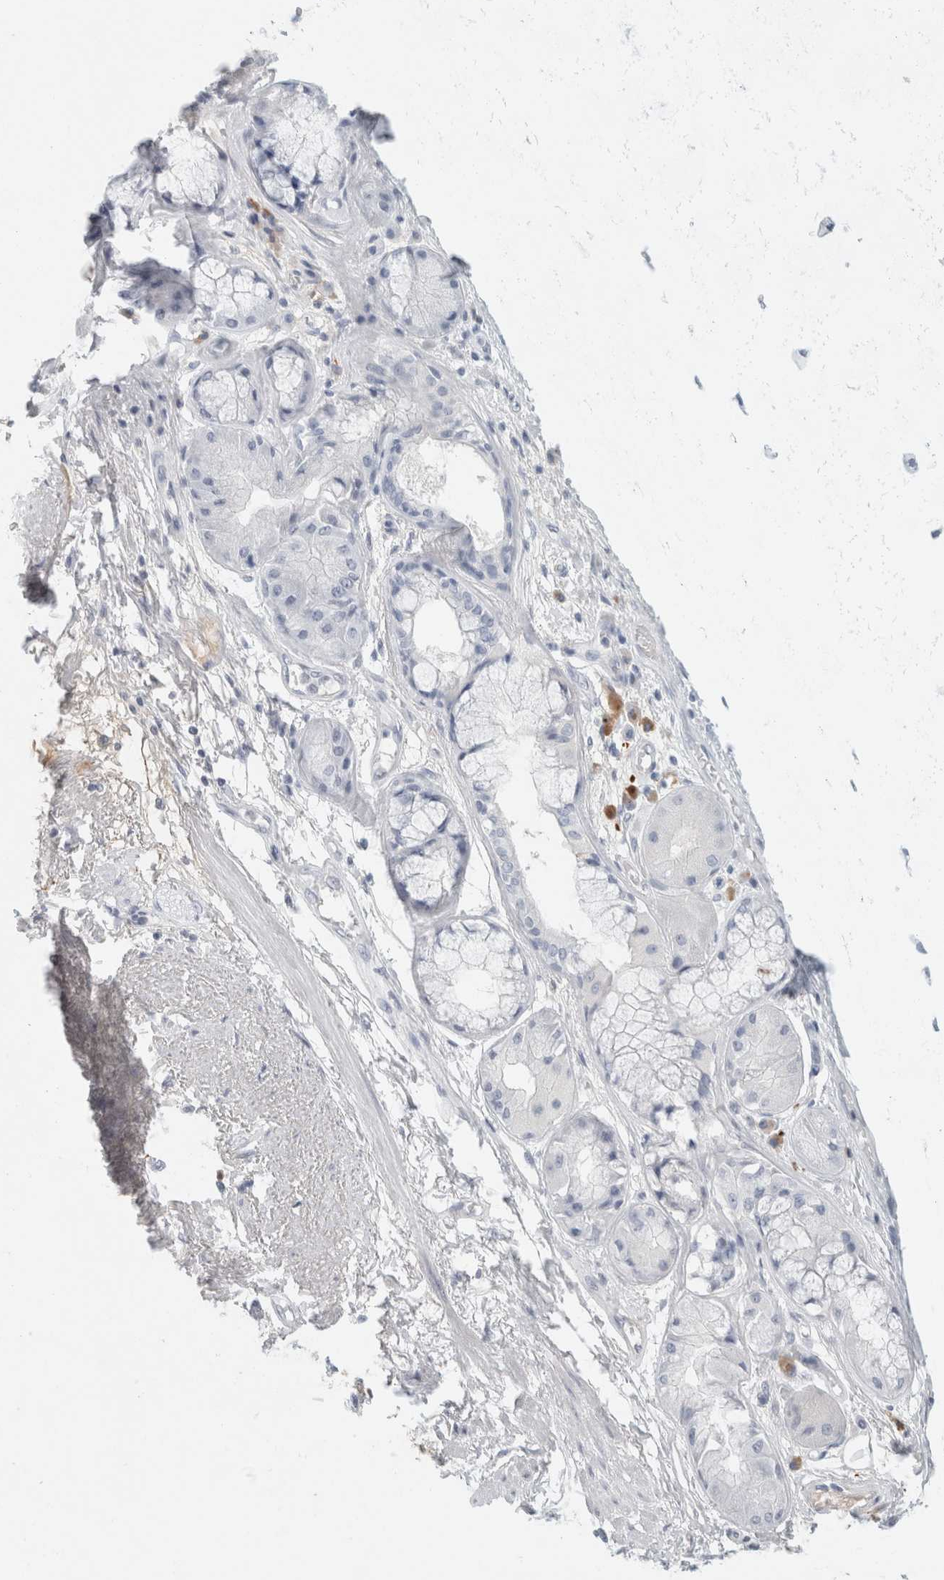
{"staining": {"intensity": "negative", "quantity": "none", "location": "none"}, "tissue": "adipose tissue", "cell_type": "Adipocytes", "image_type": "normal", "snomed": [{"axis": "morphology", "description": "Normal tissue, NOS"}, {"axis": "topography", "description": "Bronchus"}], "caption": "Adipocytes are negative for protein expression in normal human adipose tissue. (DAB (3,3'-diaminobenzidine) immunohistochemistry (IHC) visualized using brightfield microscopy, high magnification).", "gene": "IL6", "patient": {"sex": "male", "age": 66}}